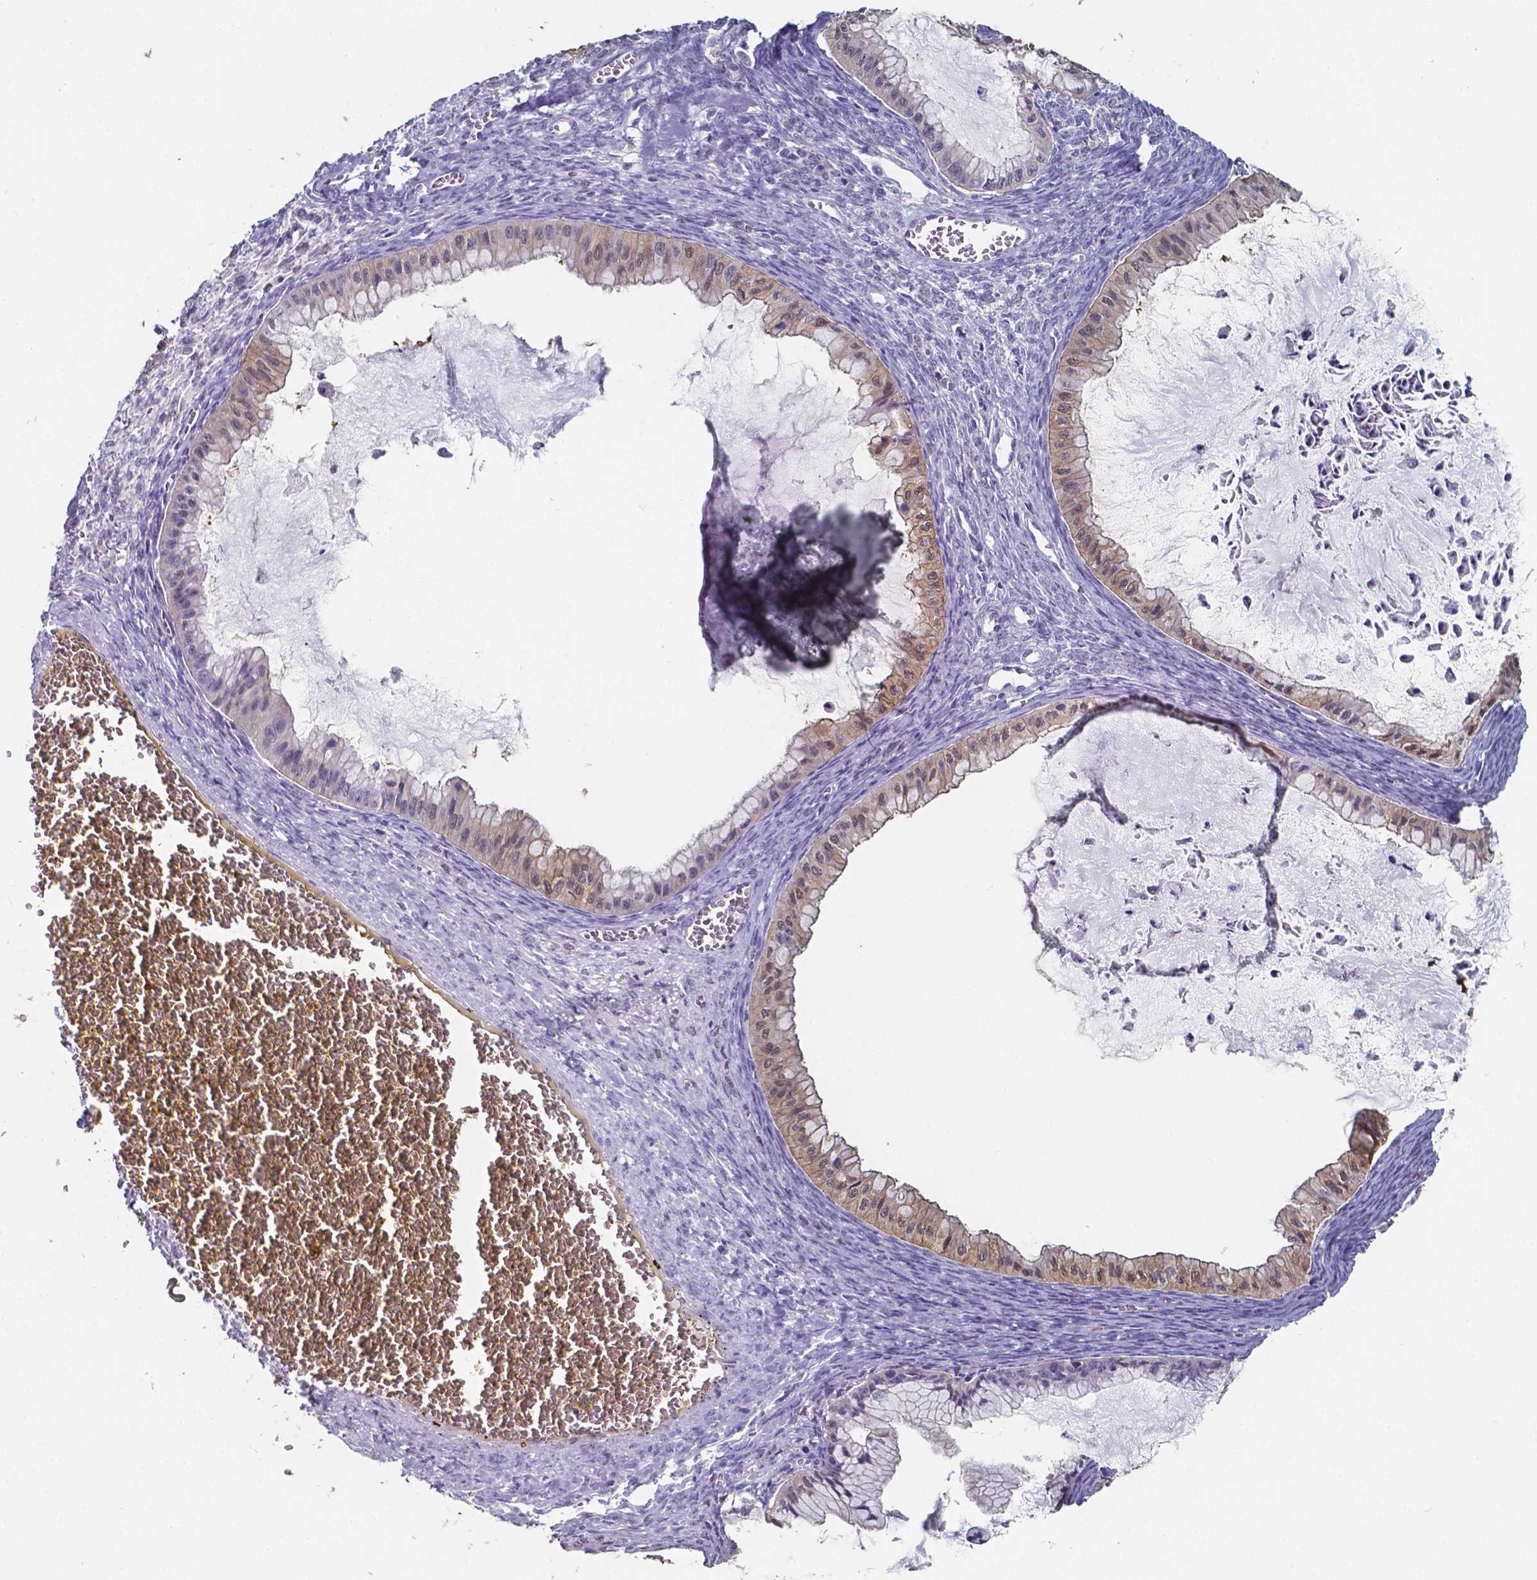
{"staining": {"intensity": "weak", "quantity": "25%-75%", "location": "cytoplasmic/membranous,nuclear"}, "tissue": "ovarian cancer", "cell_type": "Tumor cells", "image_type": "cancer", "snomed": [{"axis": "morphology", "description": "Cystadenocarcinoma, mucinous, NOS"}, {"axis": "topography", "description": "Ovary"}], "caption": "The micrograph shows a brown stain indicating the presence of a protein in the cytoplasmic/membranous and nuclear of tumor cells in ovarian cancer (mucinous cystadenocarcinoma). The staining was performed using DAB to visualize the protein expression in brown, while the nuclei were stained in blue with hematoxylin (Magnification: 20x).", "gene": "FOXJ1", "patient": {"sex": "female", "age": 72}}